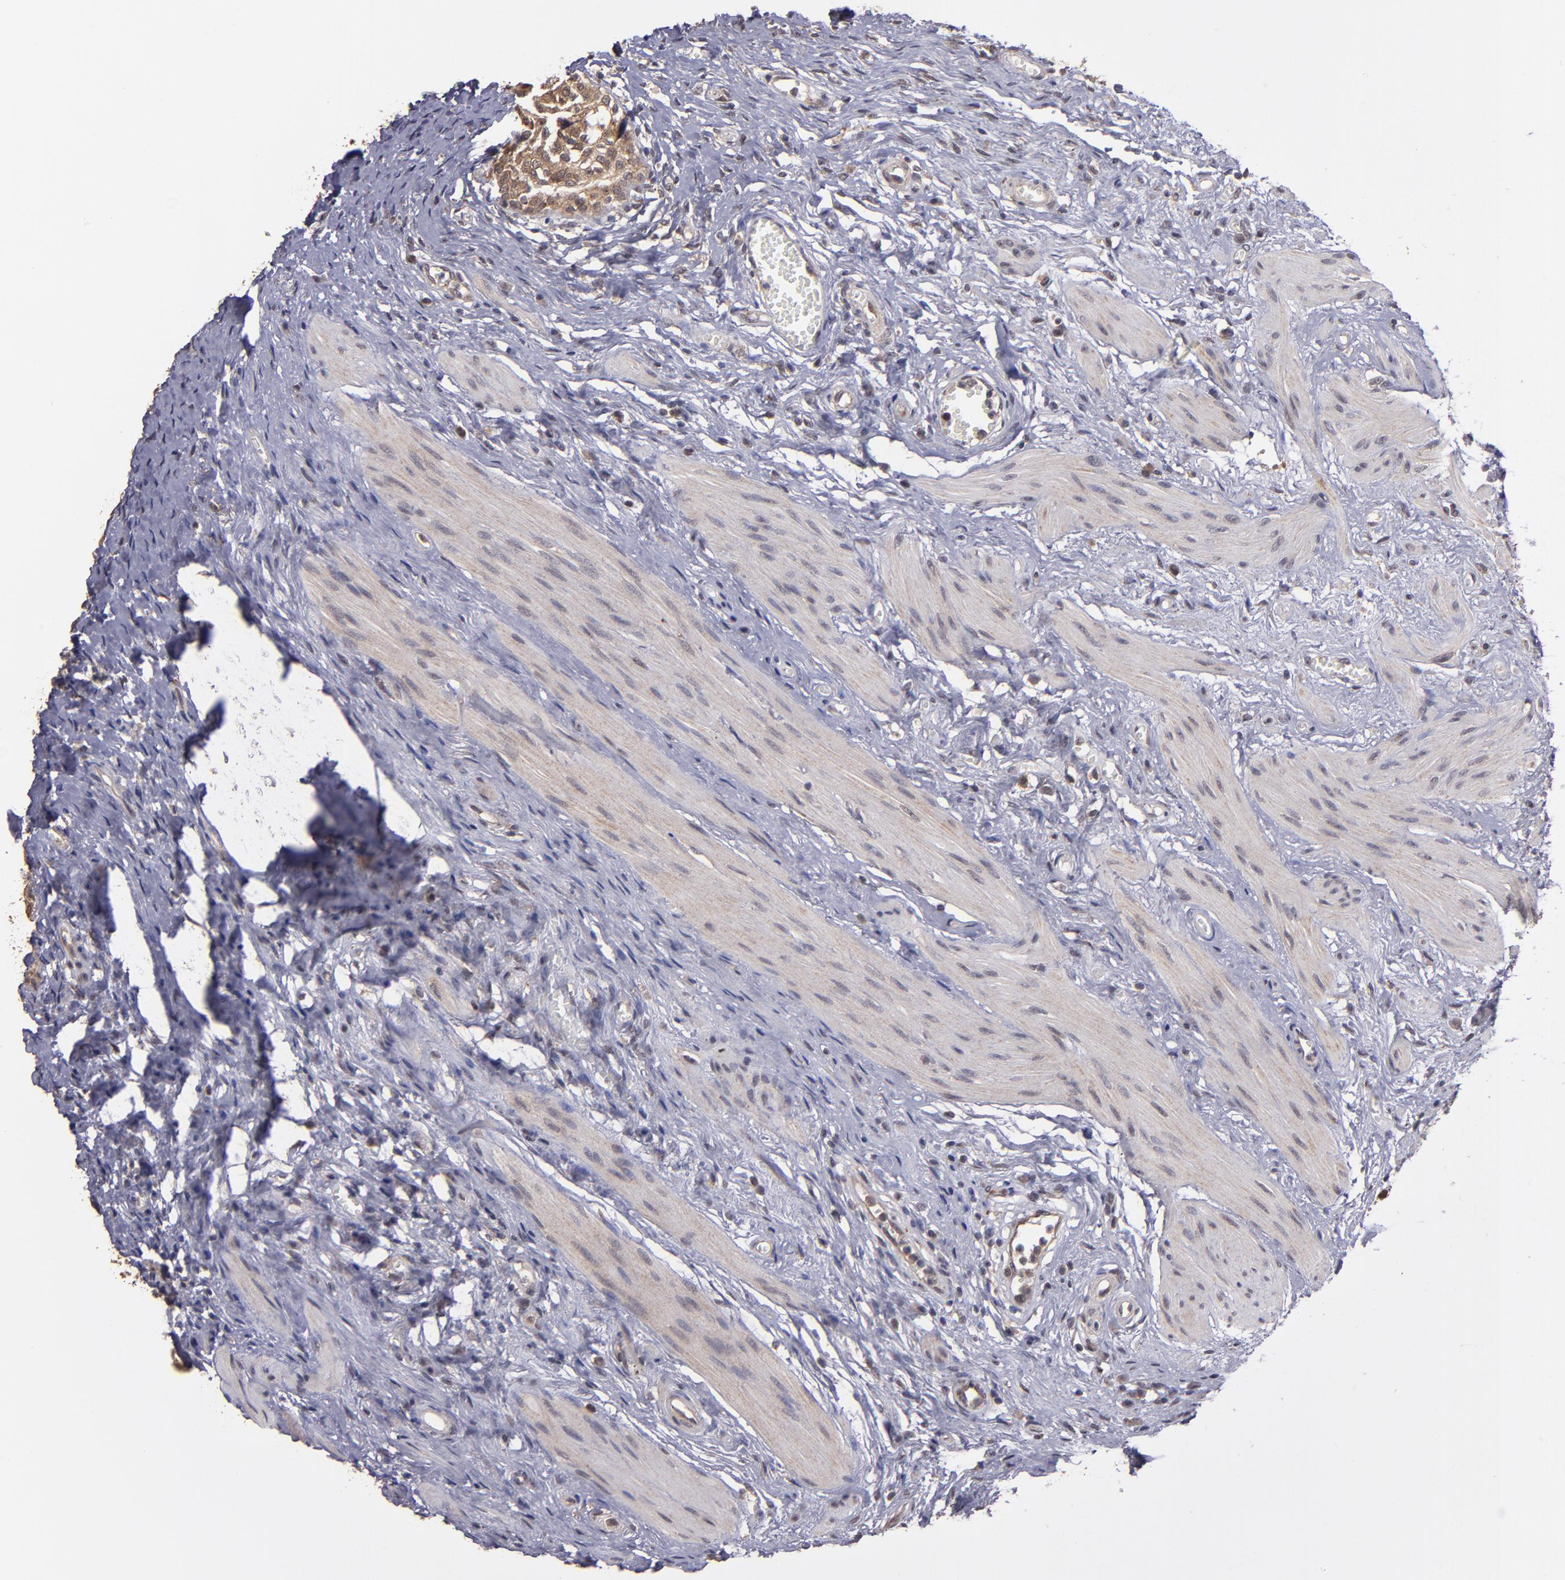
{"staining": {"intensity": "moderate", "quantity": ">75%", "location": "cytoplasmic/membranous"}, "tissue": "urinary bladder", "cell_type": "Urothelial cells", "image_type": "normal", "snomed": [{"axis": "morphology", "description": "Normal tissue, NOS"}, {"axis": "topography", "description": "Urinary bladder"}], "caption": "Immunohistochemistry (IHC) of normal urinary bladder demonstrates medium levels of moderate cytoplasmic/membranous staining in about >75% of urothelial cells.", "gene": "SIPA1L1", "patient": {"sex": "female", "age": 55}}